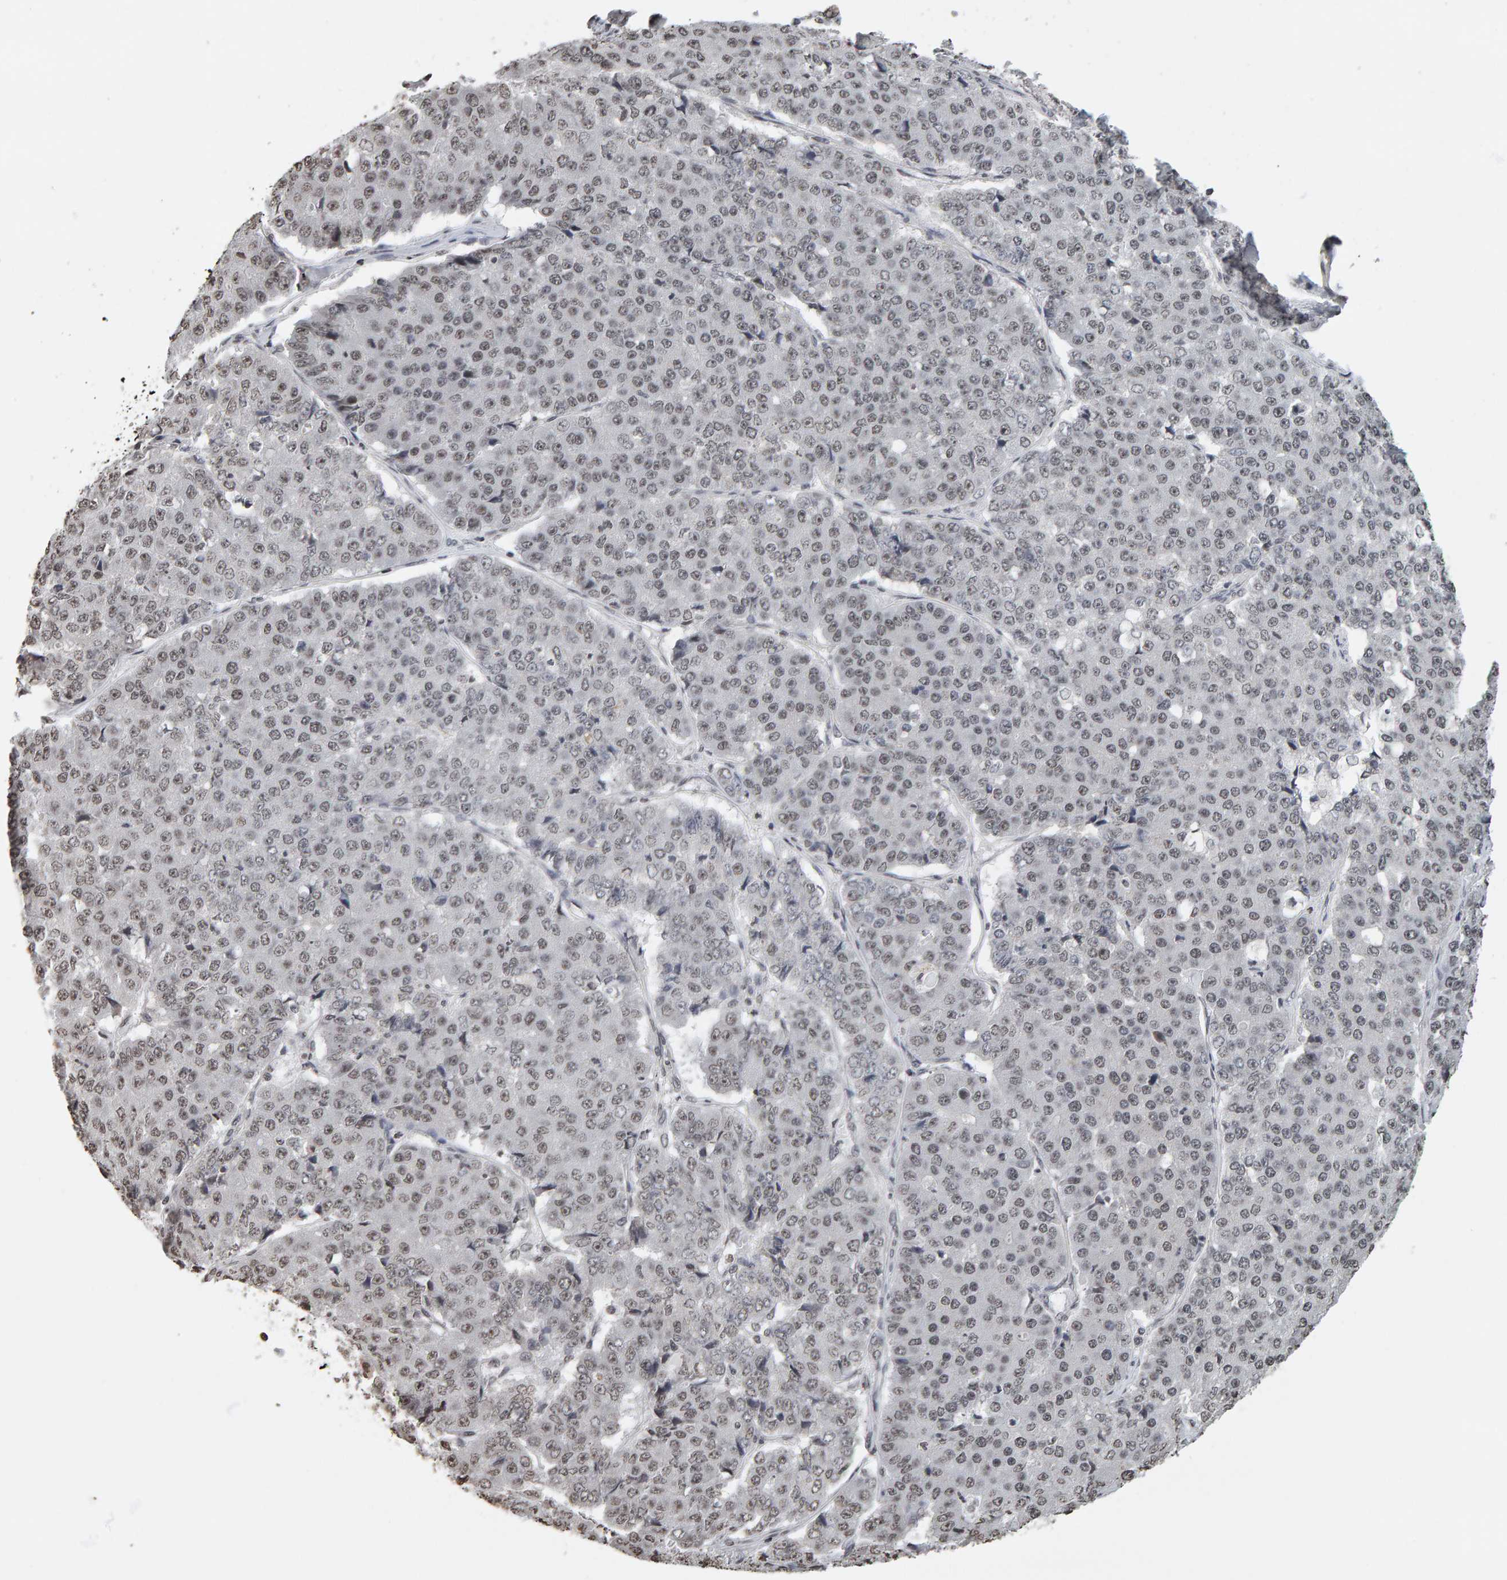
{"staining": {"intensity": "weak", "quantity": ">75%", "location": "nuclear"}, "tissue": "pancreatic cancer", "cell_type": "Tumor cells", "image_type": "cancer", "snomed": [{"axis": "morphology", "description": "Adenocarcinoma, NOS"}, {"axis": "topography", "description": "Pancreas"}], "caption": "Approximately >75% of tumor cells in pancreatic cancer (adenocarcinoma) display weak nuclear protein expression as visualized by brown immunohistochemical staining.", "gene": "AFF4", "patient": {"sex": "male", "age": 50}}